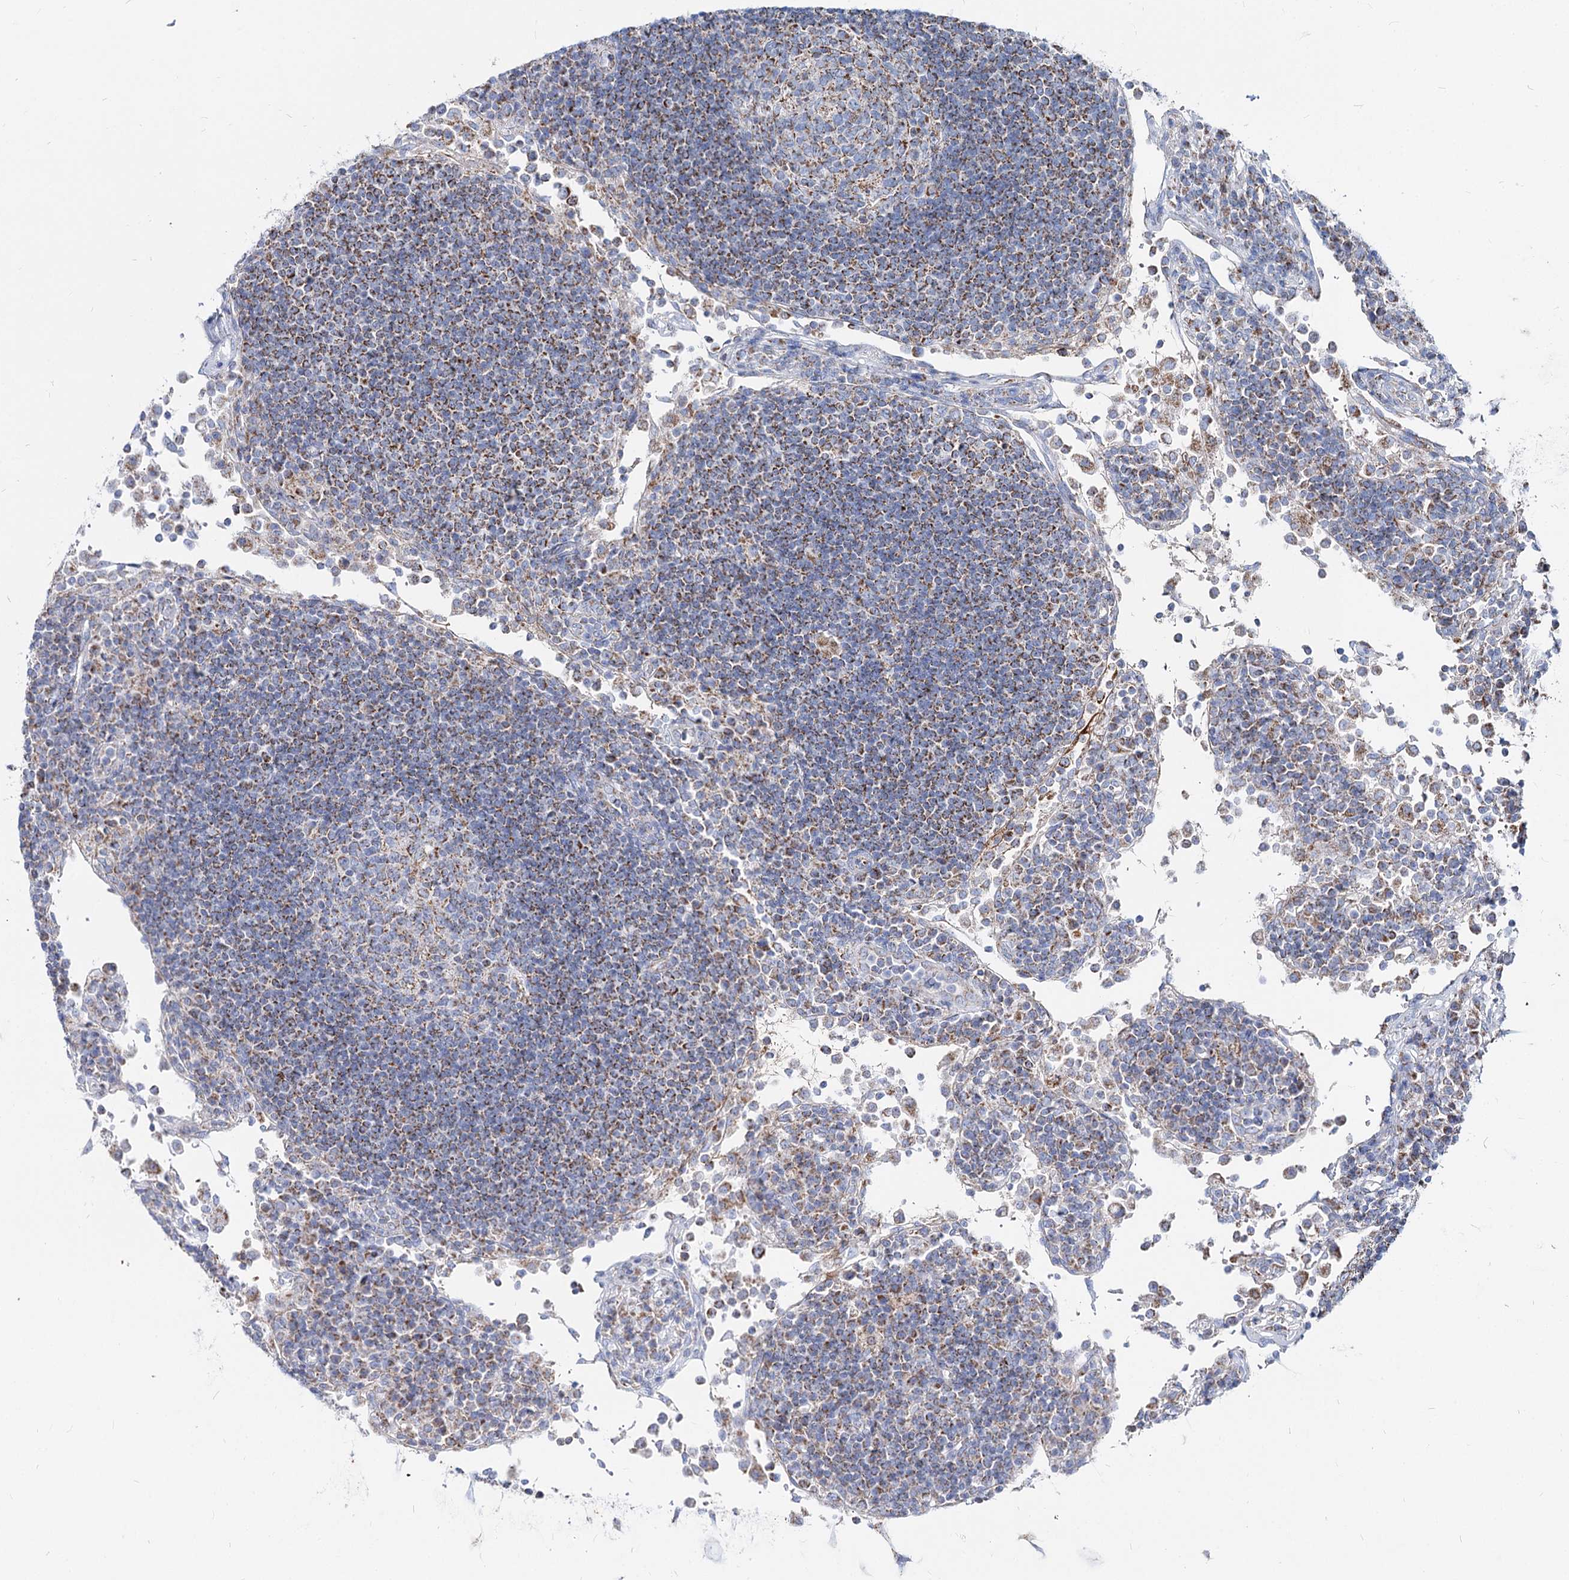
{"staining": {"intensity": "moderate", "quantity": "25%-75%", "location": "cytoplasmic/membranous"}, "tissue": "lymph node", "cell_type": "Germinal center cells", "image_type": "normal", "snomed": [{"axis": "morphology", "description": "Normal tissue, NOS"}, {"axis": "topography", "description": "Lymph node"}], "caption": "Lymph node stained with DAB IHC displays medium levels of moderate cytoplasmic/membranous staining in about 25%-75% of germinal center cells.", "gene": "MCCC2", "patient": {"sex": "female", "age": 53}}